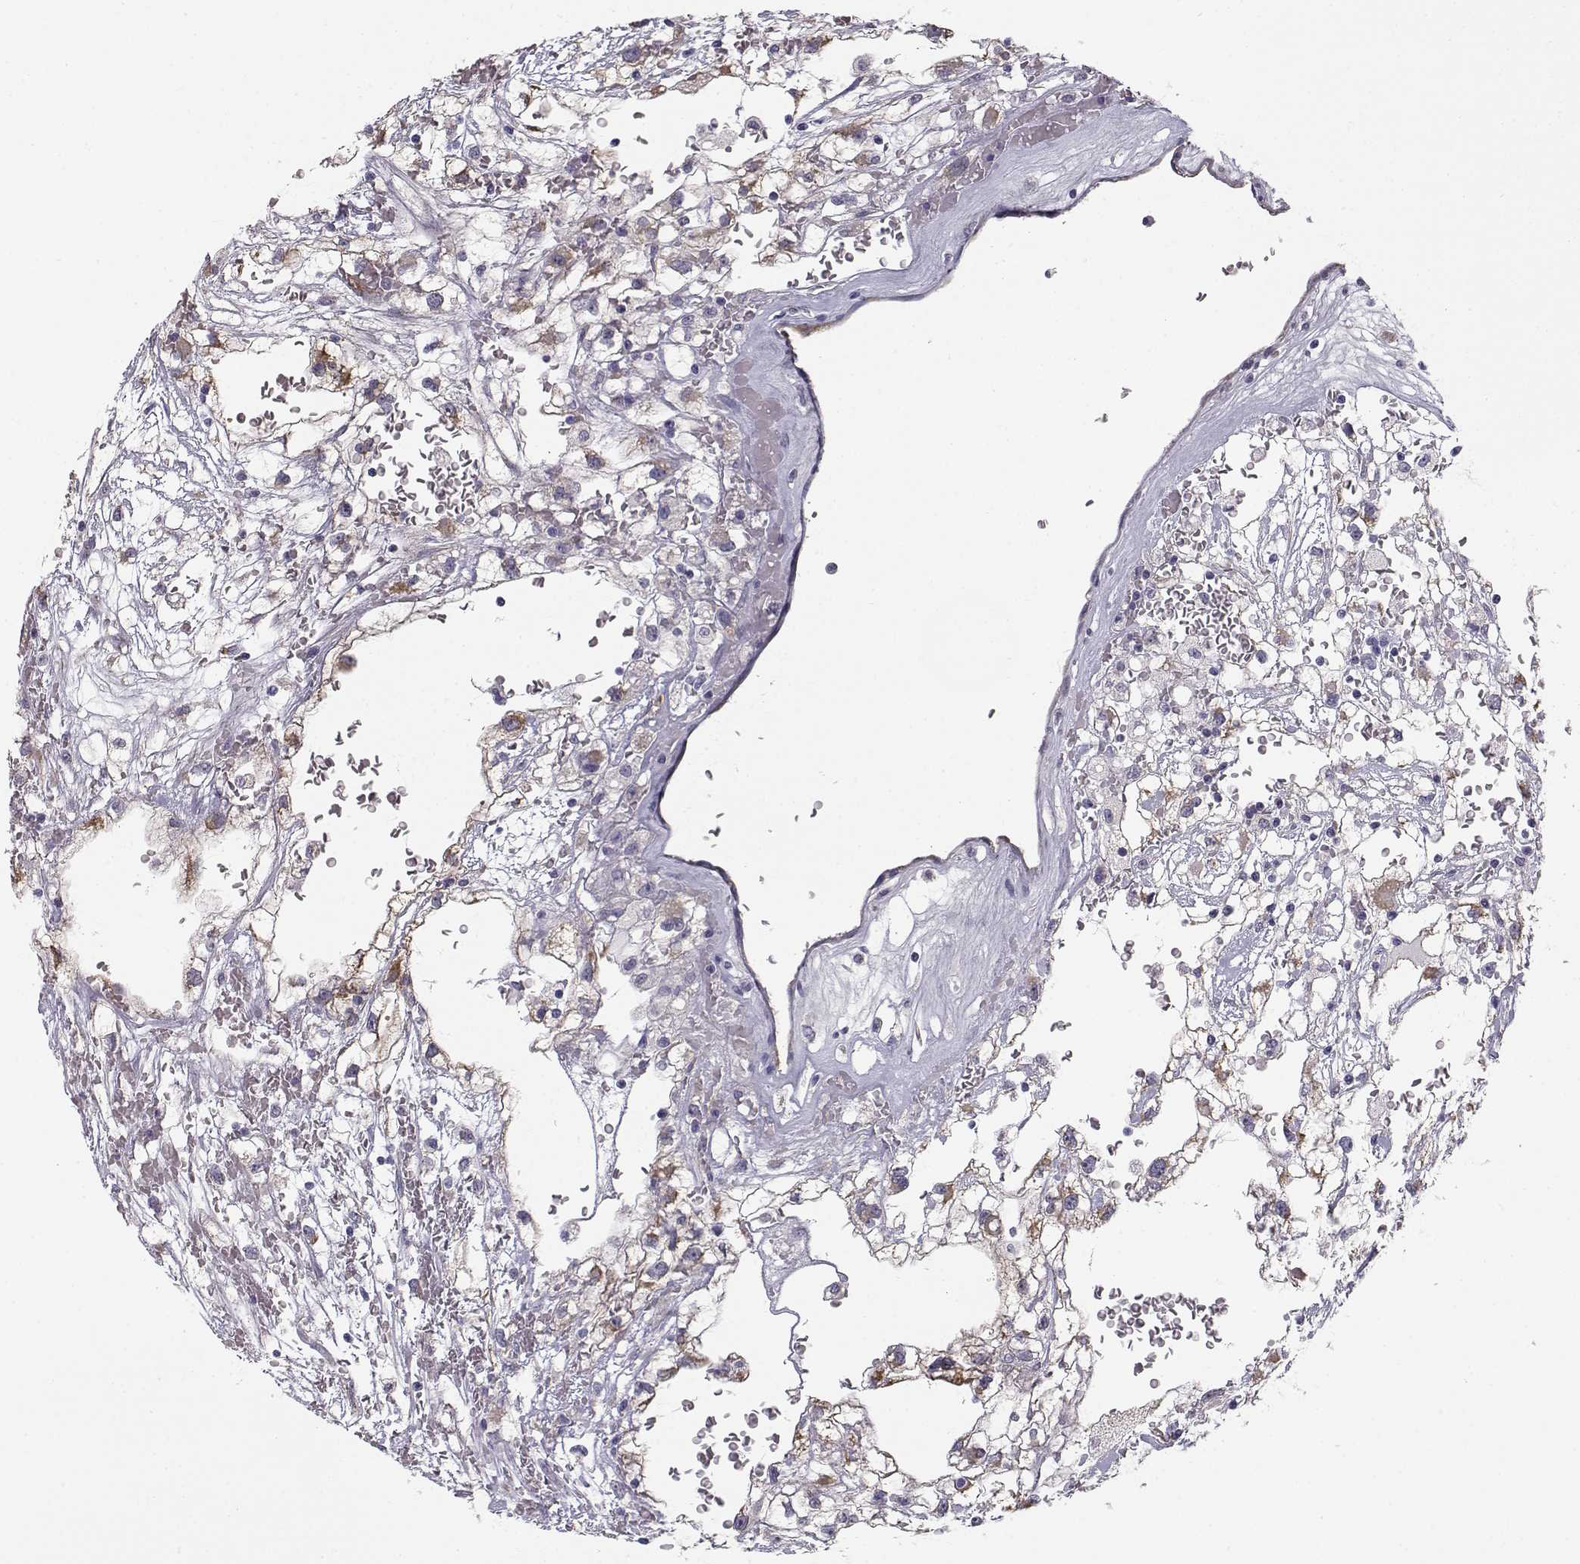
{"staining": {"intensity": "weak", "quantity": "<25%", "location": "cytoplasmic/membranous"}, "tissue": "renal cancer", "cell_type": "Tumor cells", "image_type": "cancer", "snomed": [{"axis": "morphology", "description": "Adenocarcinoma, NOS"}, {"axis": "topography", "description": "Kidney"}], "caption": "High power microscopy photomicrograph of an immunohistochemistry photomicrograph of renal cancer, revealing no significant positivity in tumor cells.", "gene": "KCNMB4", "patient": {"sex": "male", "age": 59}}